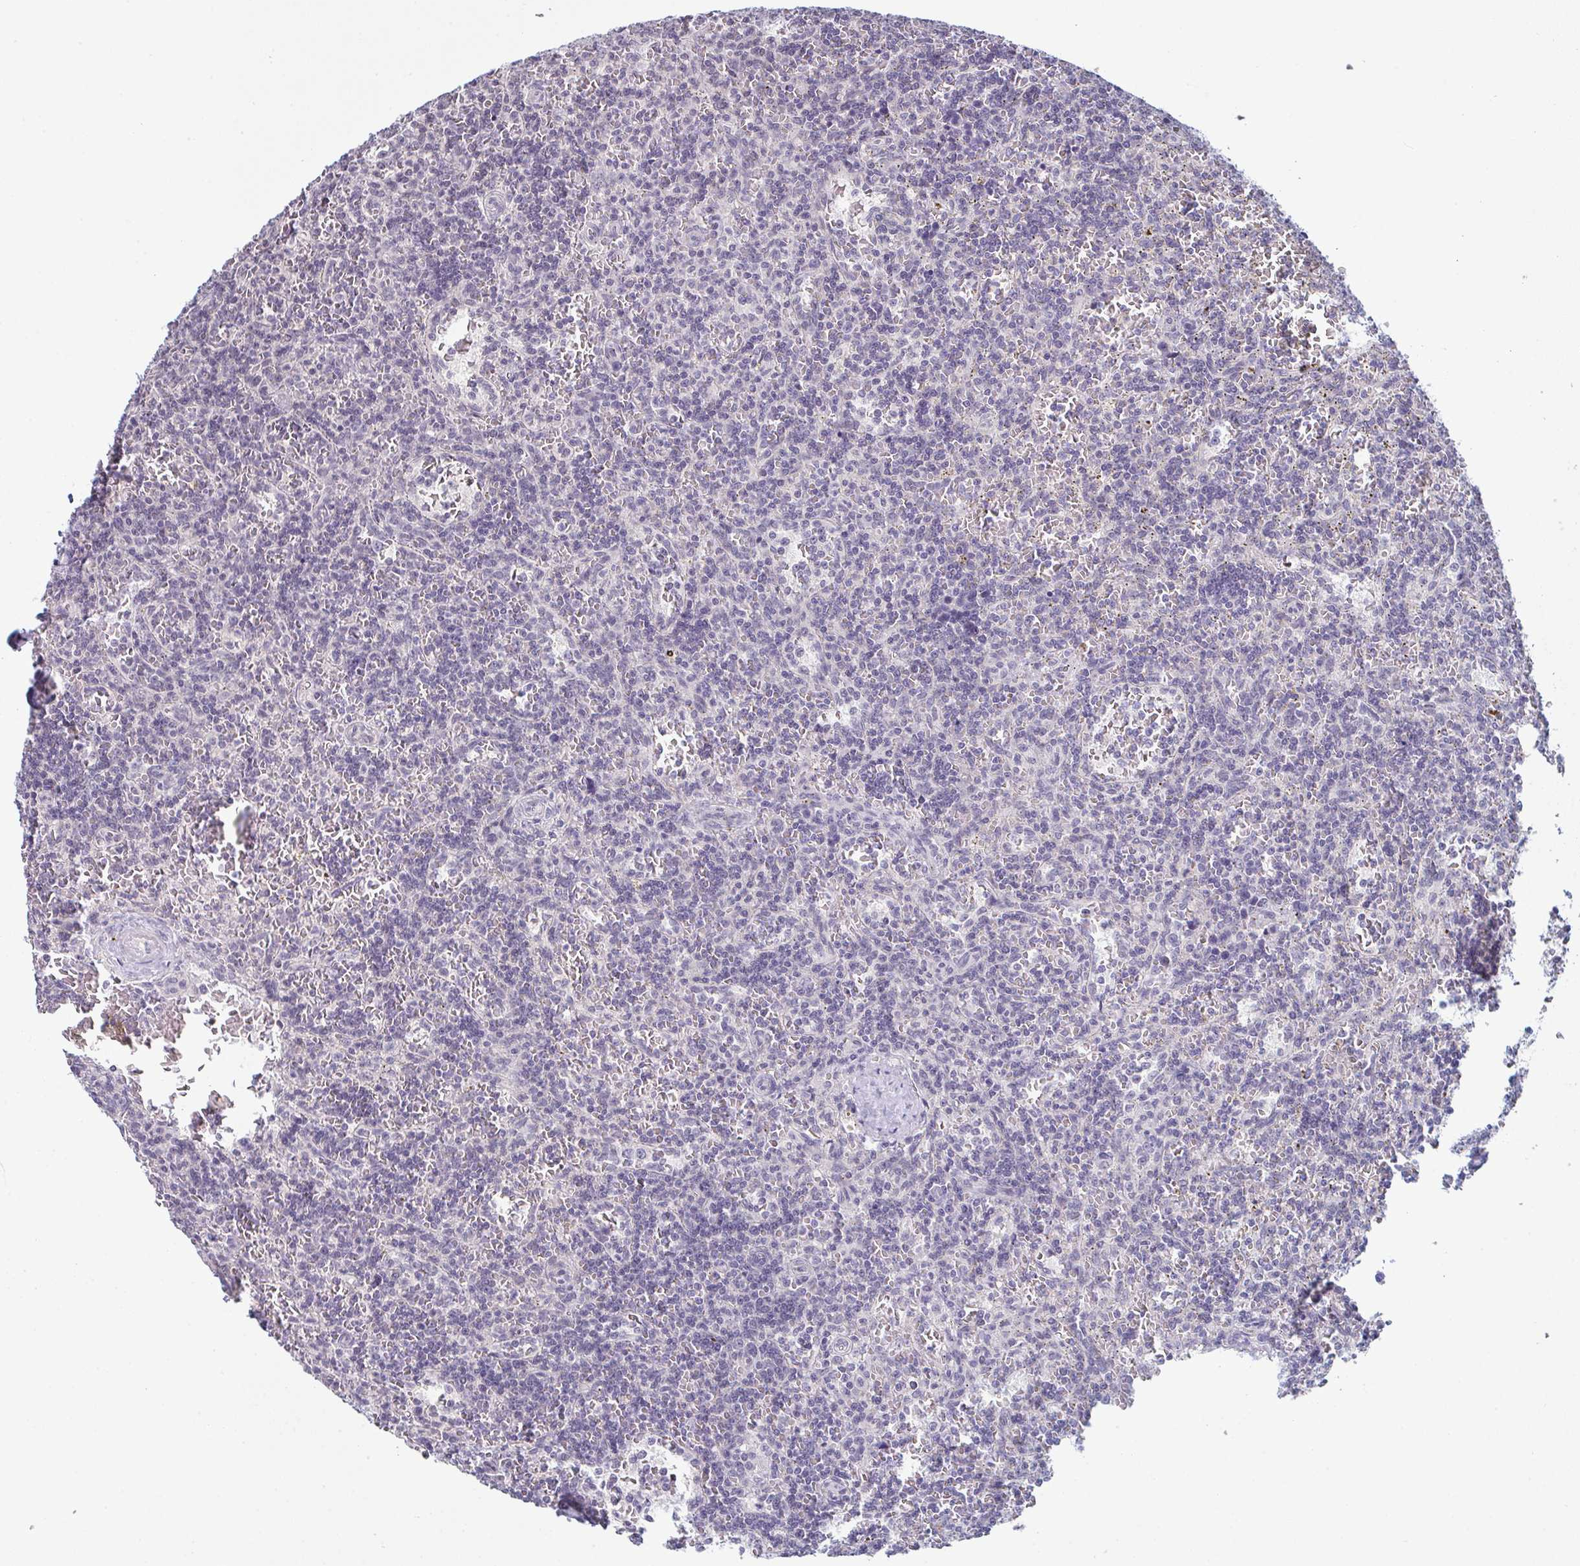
{"staining": {"intensity": "negative", "quantity": "none", "location": "none"}, "tissue": "lymphoma", "cell_type": "Tumor cells", "image_type": "cancer", "snomed": [{"axis": "morphology", "description": "Malignant lymphoma, non-Hodgkin's type, Low grade"}, {"axis": "topography", "description": "Spleen"}], "caption": "Micrograph shows no protein staining in tumor cells of lymphoma tissue. Brightfield microscopy of IHC stained with DAB (brown) and hematoxylin (blue), captured at high magnification.", "gene": "ZNF214", "patient": {"sex": "male", "age": 73}}